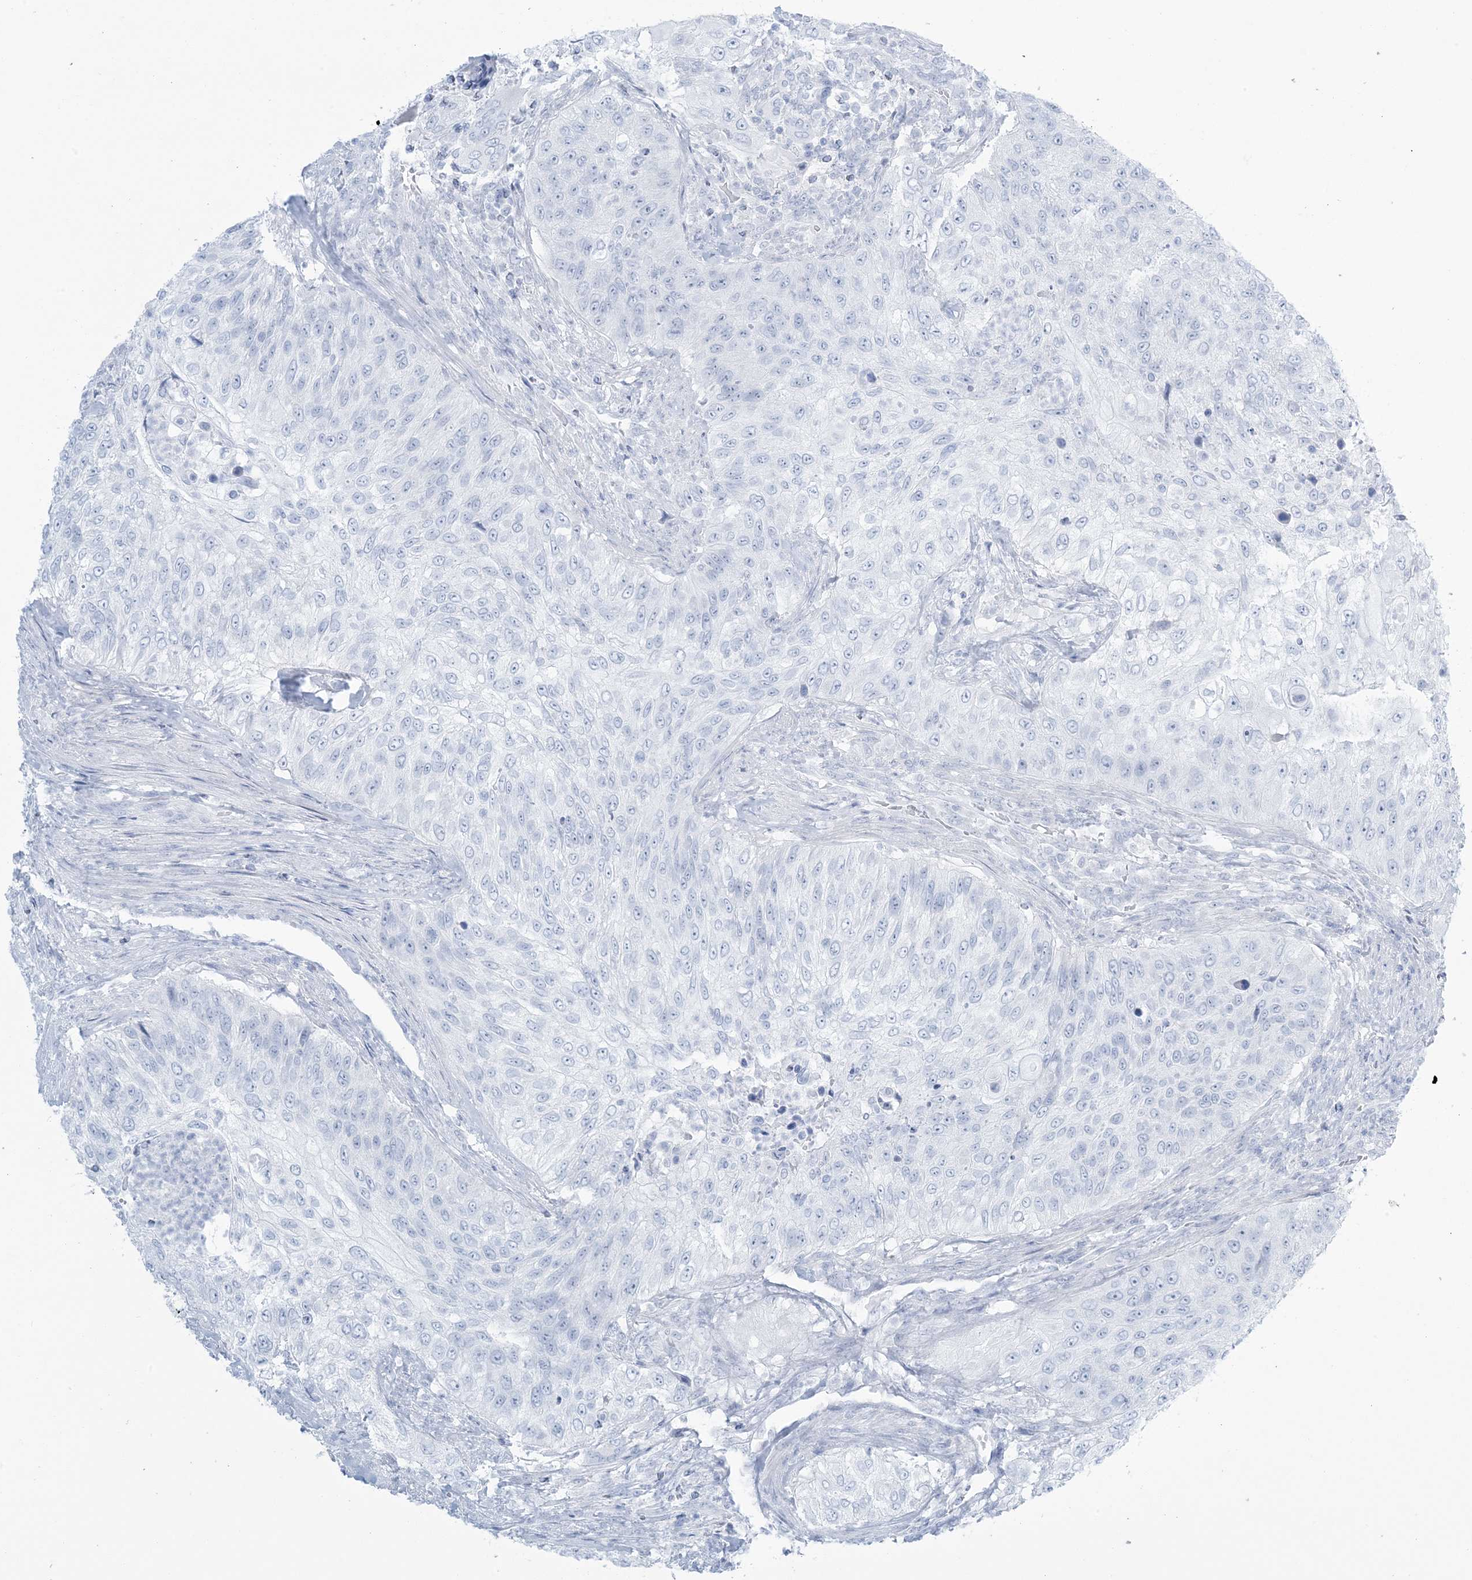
{"staining": {"intensity": "negative", "quantity": "none", "location": "none"}, "tissue": "urothelial cancer", "cell_type": "Tumor cells", "image_type": "cancer", "snomed": [{"axis": "morphology", "description": "Urothelial carcinoma, High grade"}, {"axis": "topography", "description": "Urinary bladder"}], "caption": "Image shows no protein staining in tumor cells of urothelial cancer tissue.", "gene": "AGXT", "patient": {"sex": "female", "age": 60}}